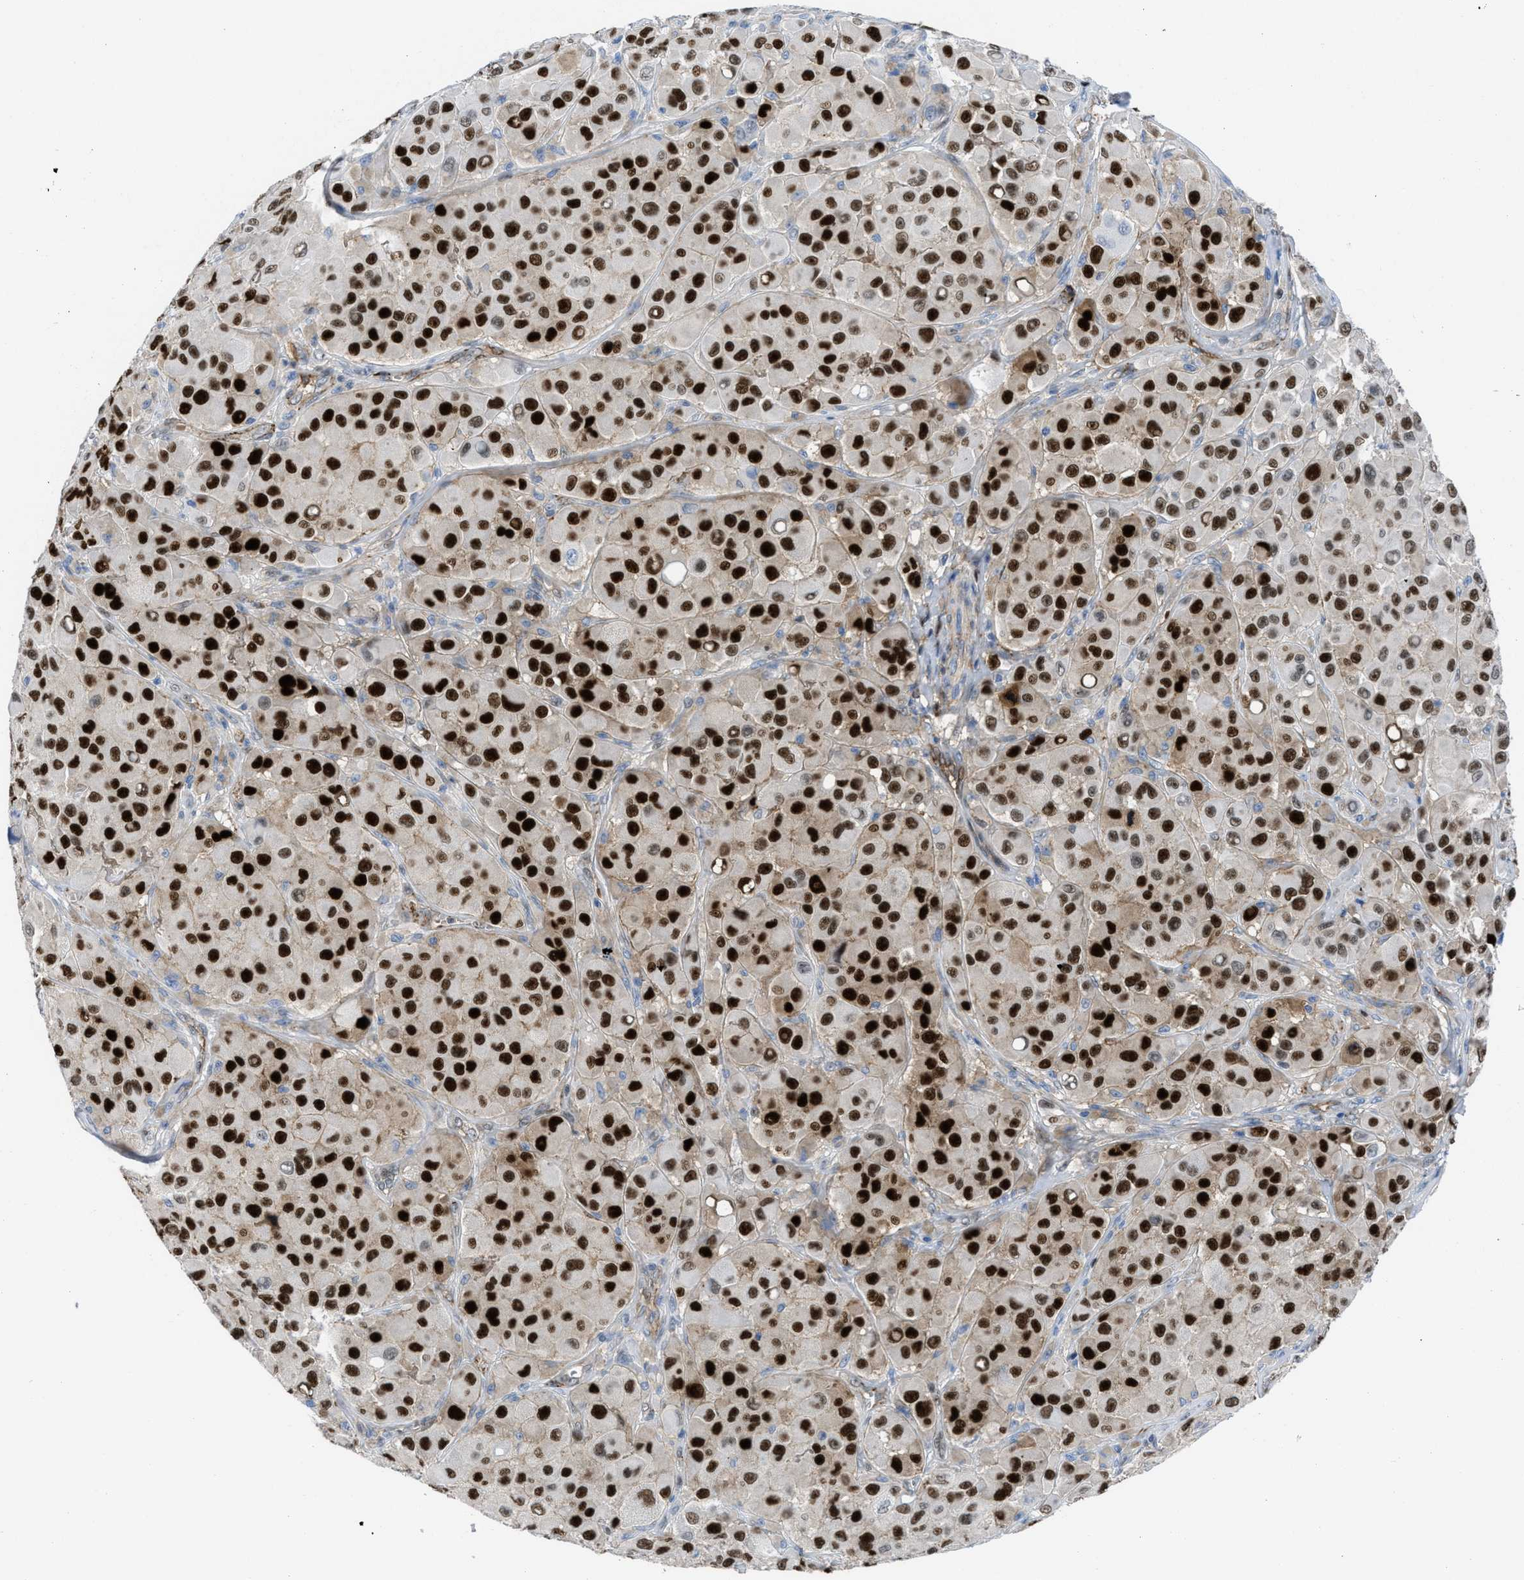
{"staining": {"intensity": "strong", "quantity": ">75%", "location": "nuclear"}, "tissue": "melanoma", "cell_type": "Tumor cells", "image_type": "cancer", "snomed": [{"axis": "morphology", "description": "Malignant melanoma, NOS"}, {"axis": "topography", "description": "Skin"}], "caption": "Immunohistochemical staining of melanoma demonstrates high levels of strong nuclear positivity in about >75% of tumor cells. The staining was performed using DAB (3,3'-diaminobenzidine) to visualize the protein expression in brown, while the nuclei were stained in blue with hematoxylin (Magnification: 20x).", "gene": "LEF1", "patient": {"sex": "male", "age": 84}}